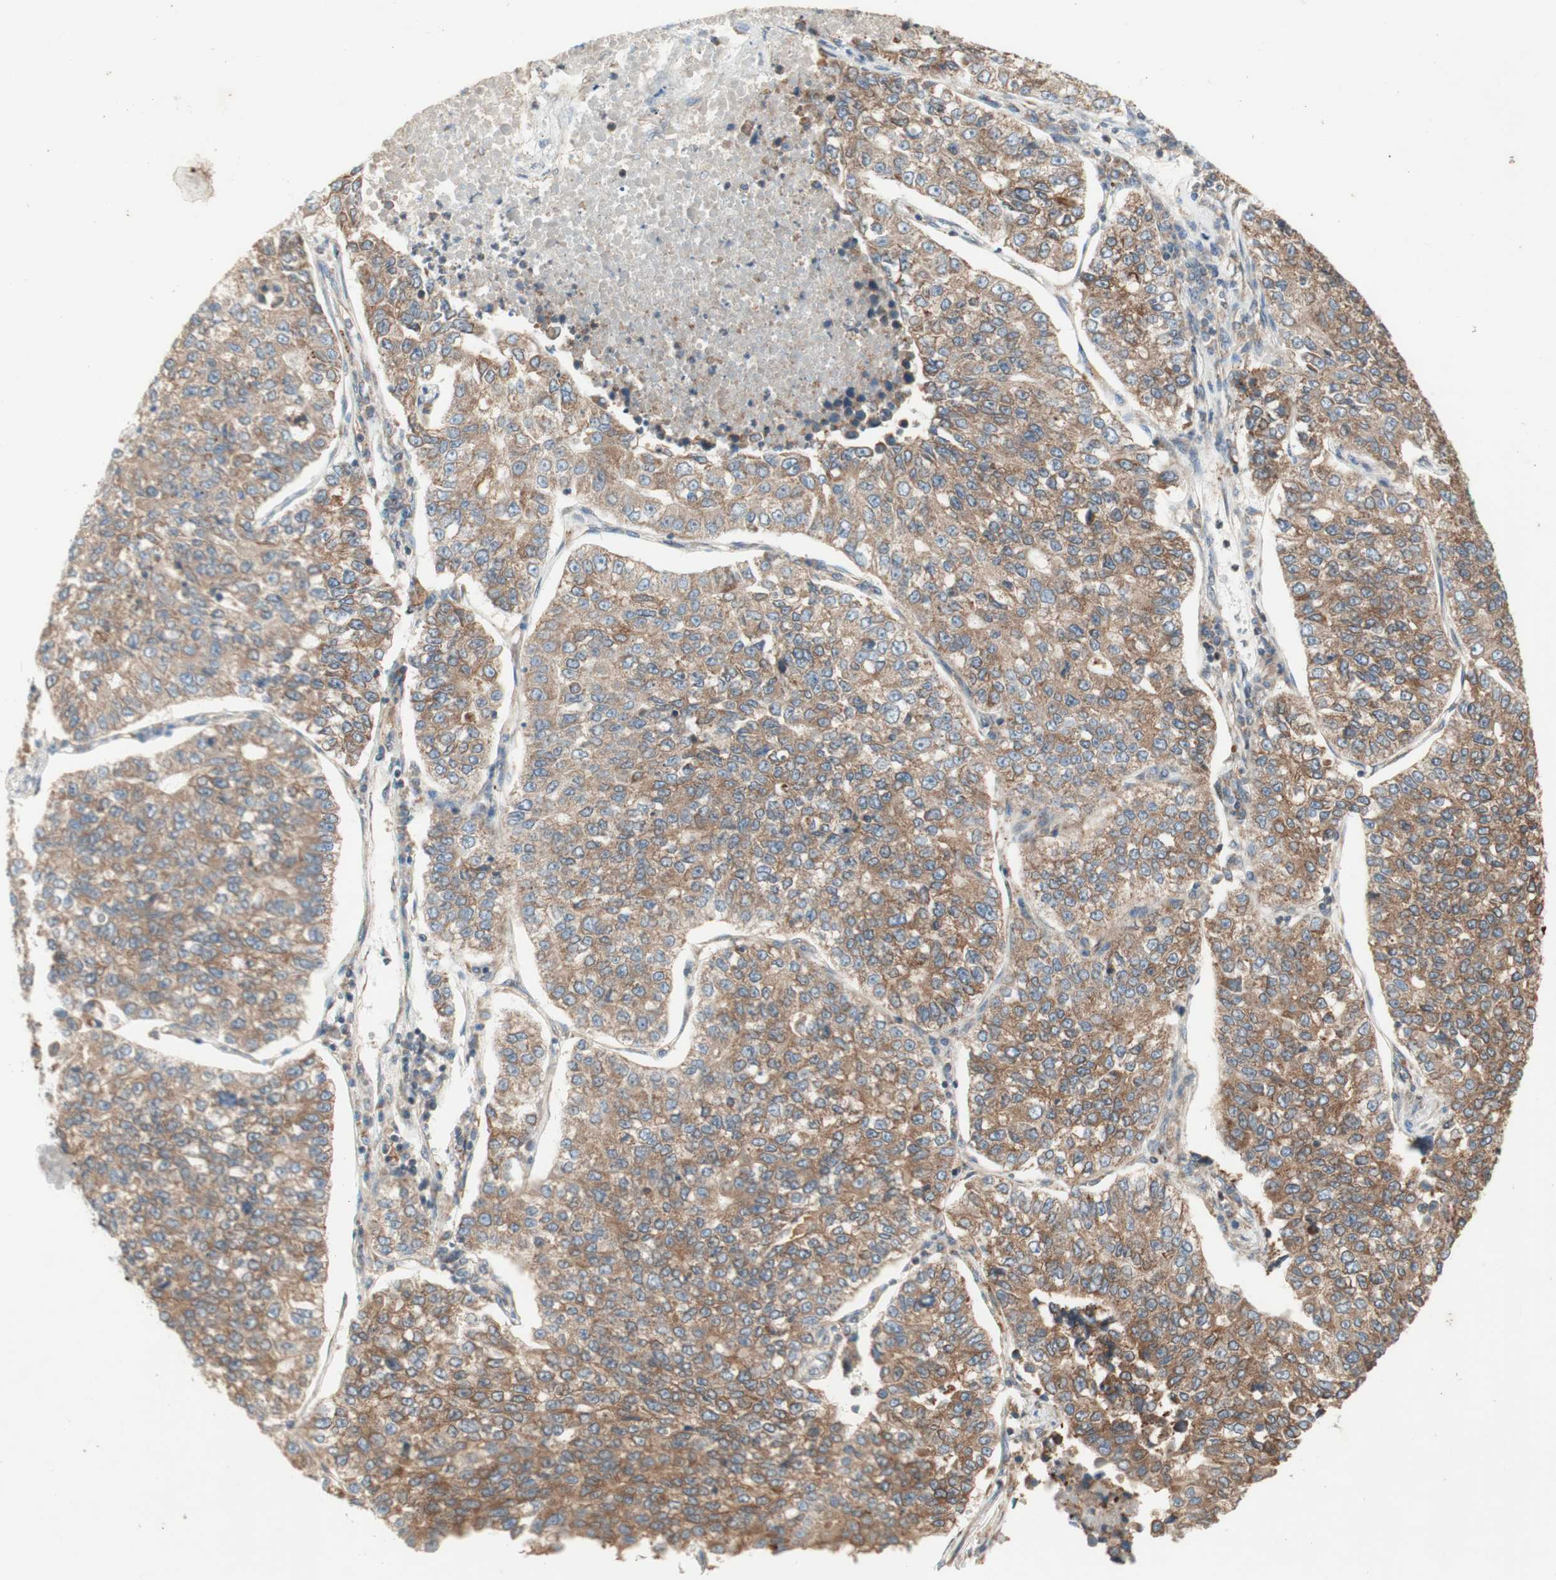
{"staining": {"intensity": "moderate", "quantity": ">75%", "location": "cytoplasmic/membranous"}, "tissue": "lung cancer", "cell_type": "Tumor cells", "image_type": "cancer", "snomed": [{"axis": "morphology", "description": "Adenocarcinoma, NOS"}, {"axis": "topography", "description": "Lung"}], "caption": "Lung cancer was stained to show a protein in brown. There is medium levels of moderate cytoplasmic/membranous staining in about >75% of tumor cells.", "gene": "SOCS2", "patient": {"sex": "male", "age": 49}}